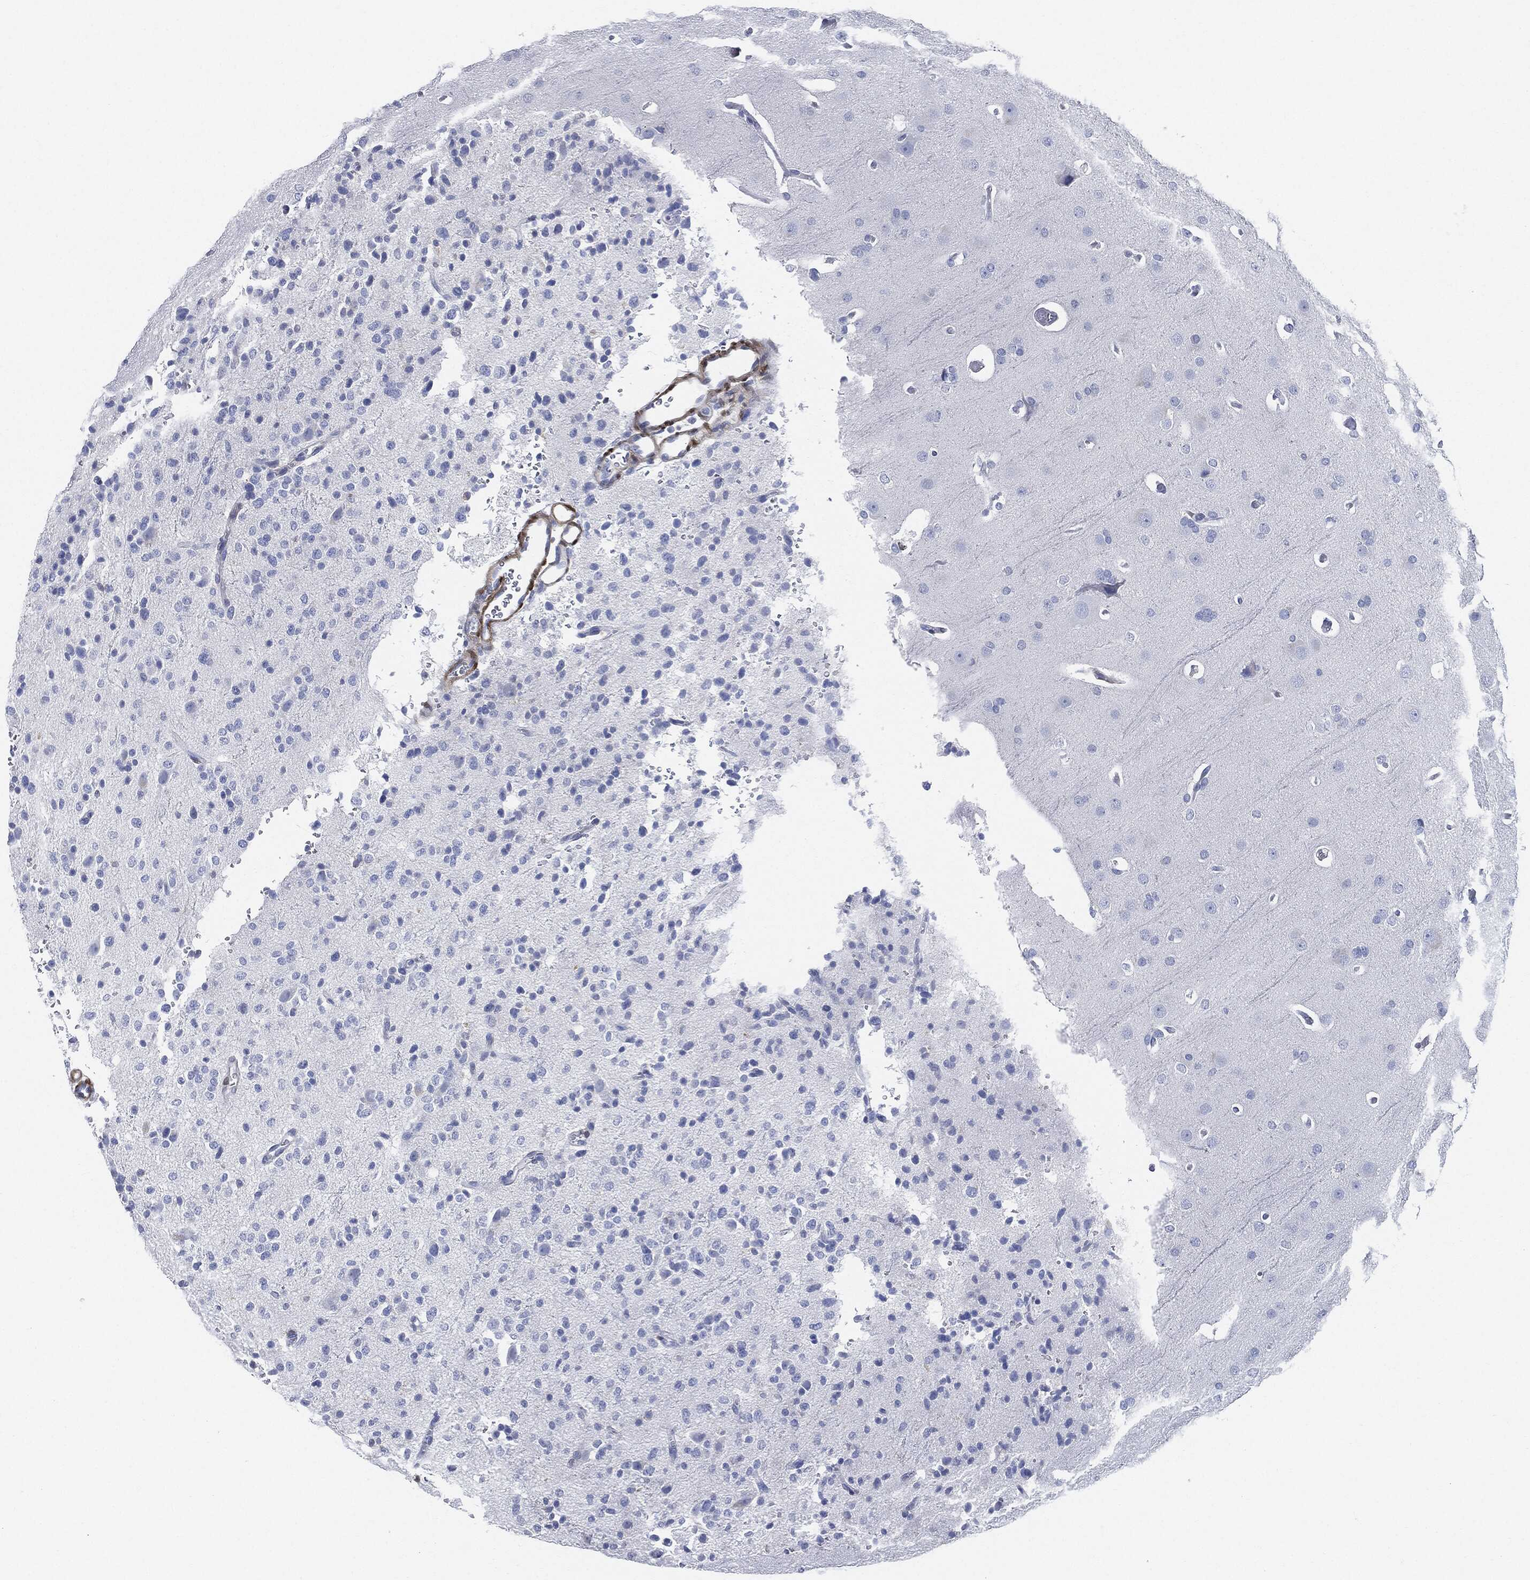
{"staining": {"intensity": "negative", "quantity": "none", "location": "none"}, "tissue": "glioma", "cell_type": "Tumor cells", "image_type": "cancer", "snomed": [{"axis": "morphology", "description": "Glioma, malignant, Low grade"}, {"axis": "topography", "description": "Brain"}], "caption": "This is a image of IHC staining of low-grade glioma (malignant), which shows no staining in tumor cells.", "gene": "TAGLN", "patient": {"sex": "male", "age": 41}}